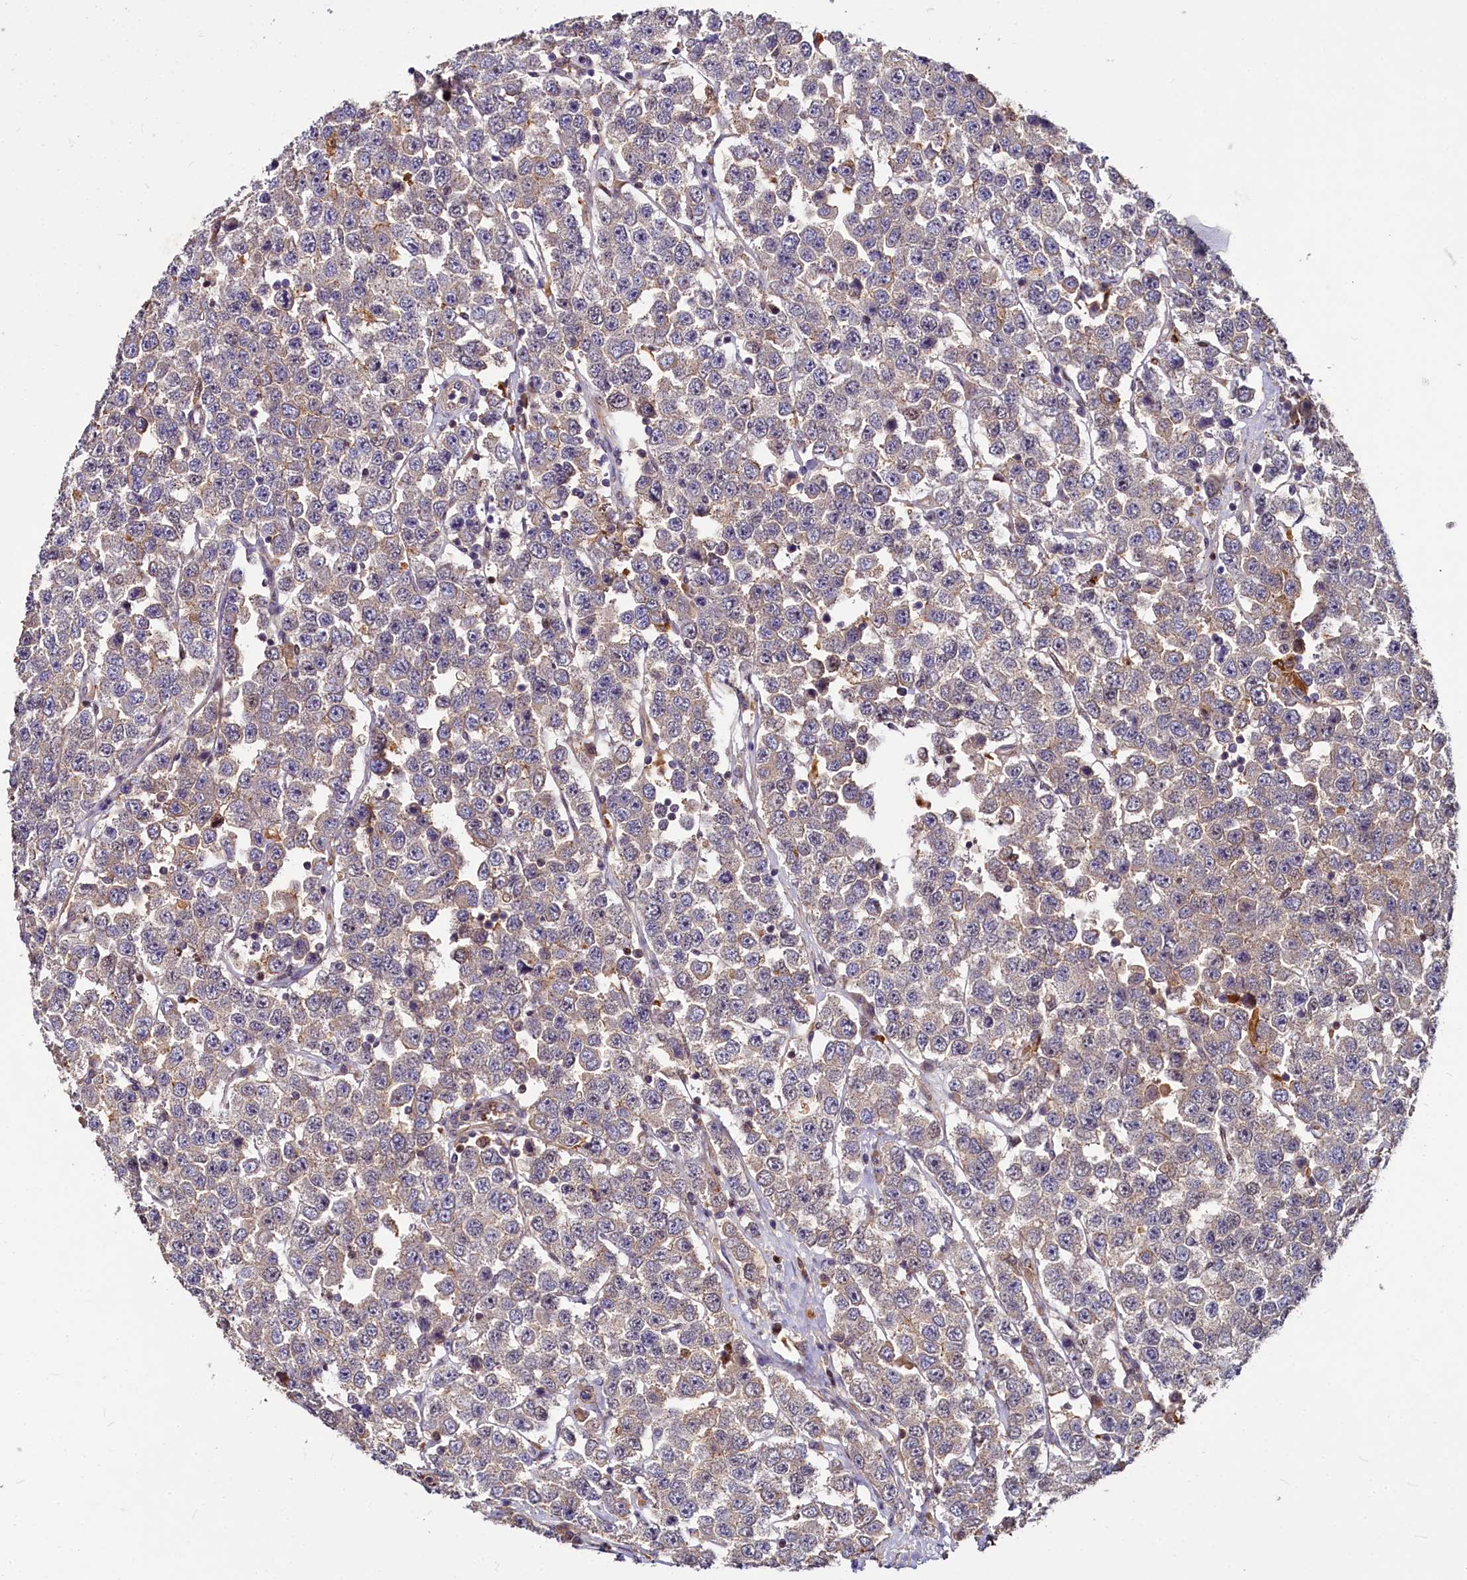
{"staining": {"intensity": "weak", "quantity": ">75%", "location": "cytoplasmic/membranous"}, "tissue": "testis cancer", "cell_type": "Tumor cells", "image_type": "cancer", "snomed": [{"axis": "morphology", "description": "Seminoma, NOS"}, {"axis": "topography", "description": "Testis"}], "caption": "This photomicrograph shows immunohistochemistry (IHC) staining of testis cancer (seminoma), with low weak cytoplasmic/membranous positivity in approximately >75% of tumor cells.", "gene": "ATG101", "patient": {"sex": "male", "age": 28}}